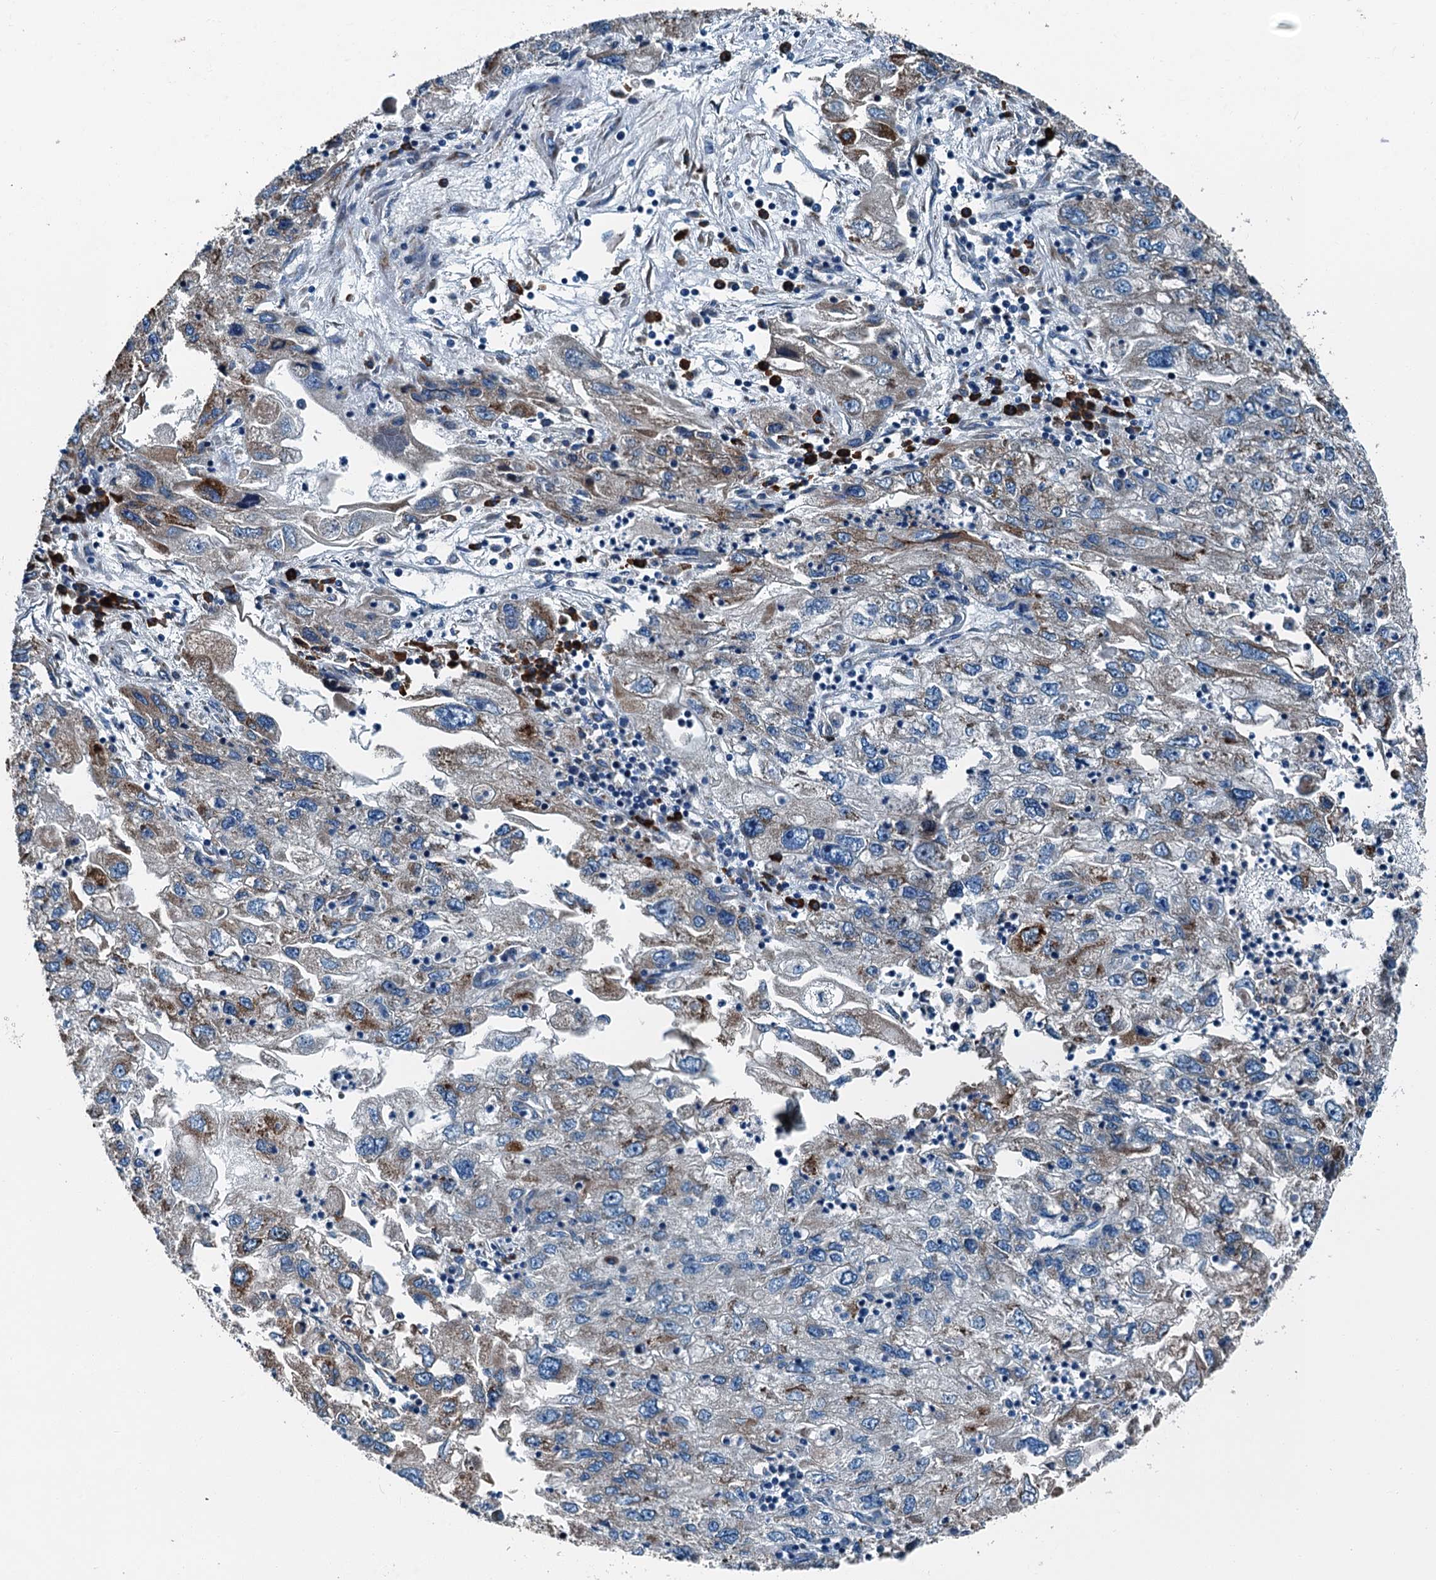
{"staining": {"intensity": "moderate", "quantity": "<25%", "location": "cytoplasmic/membranous"}, "tissue": "endometrial cancer", "cell_type": "Tumor cells", "image_type": "cancer", "snomed": [{"axis": "morphology", "description": "Adenocarcinoma, NOS"}, {"axis": "topography", "description": "Endometrium"}], "caption": "A low amount of moderate cytoplasmic/membranous staining is seen in about <25% of tumor cells in adenocarcinoma (endometrial) tissue.", "gene": "TAMALIN", "patient": {"sex": "female", "age": 49}}